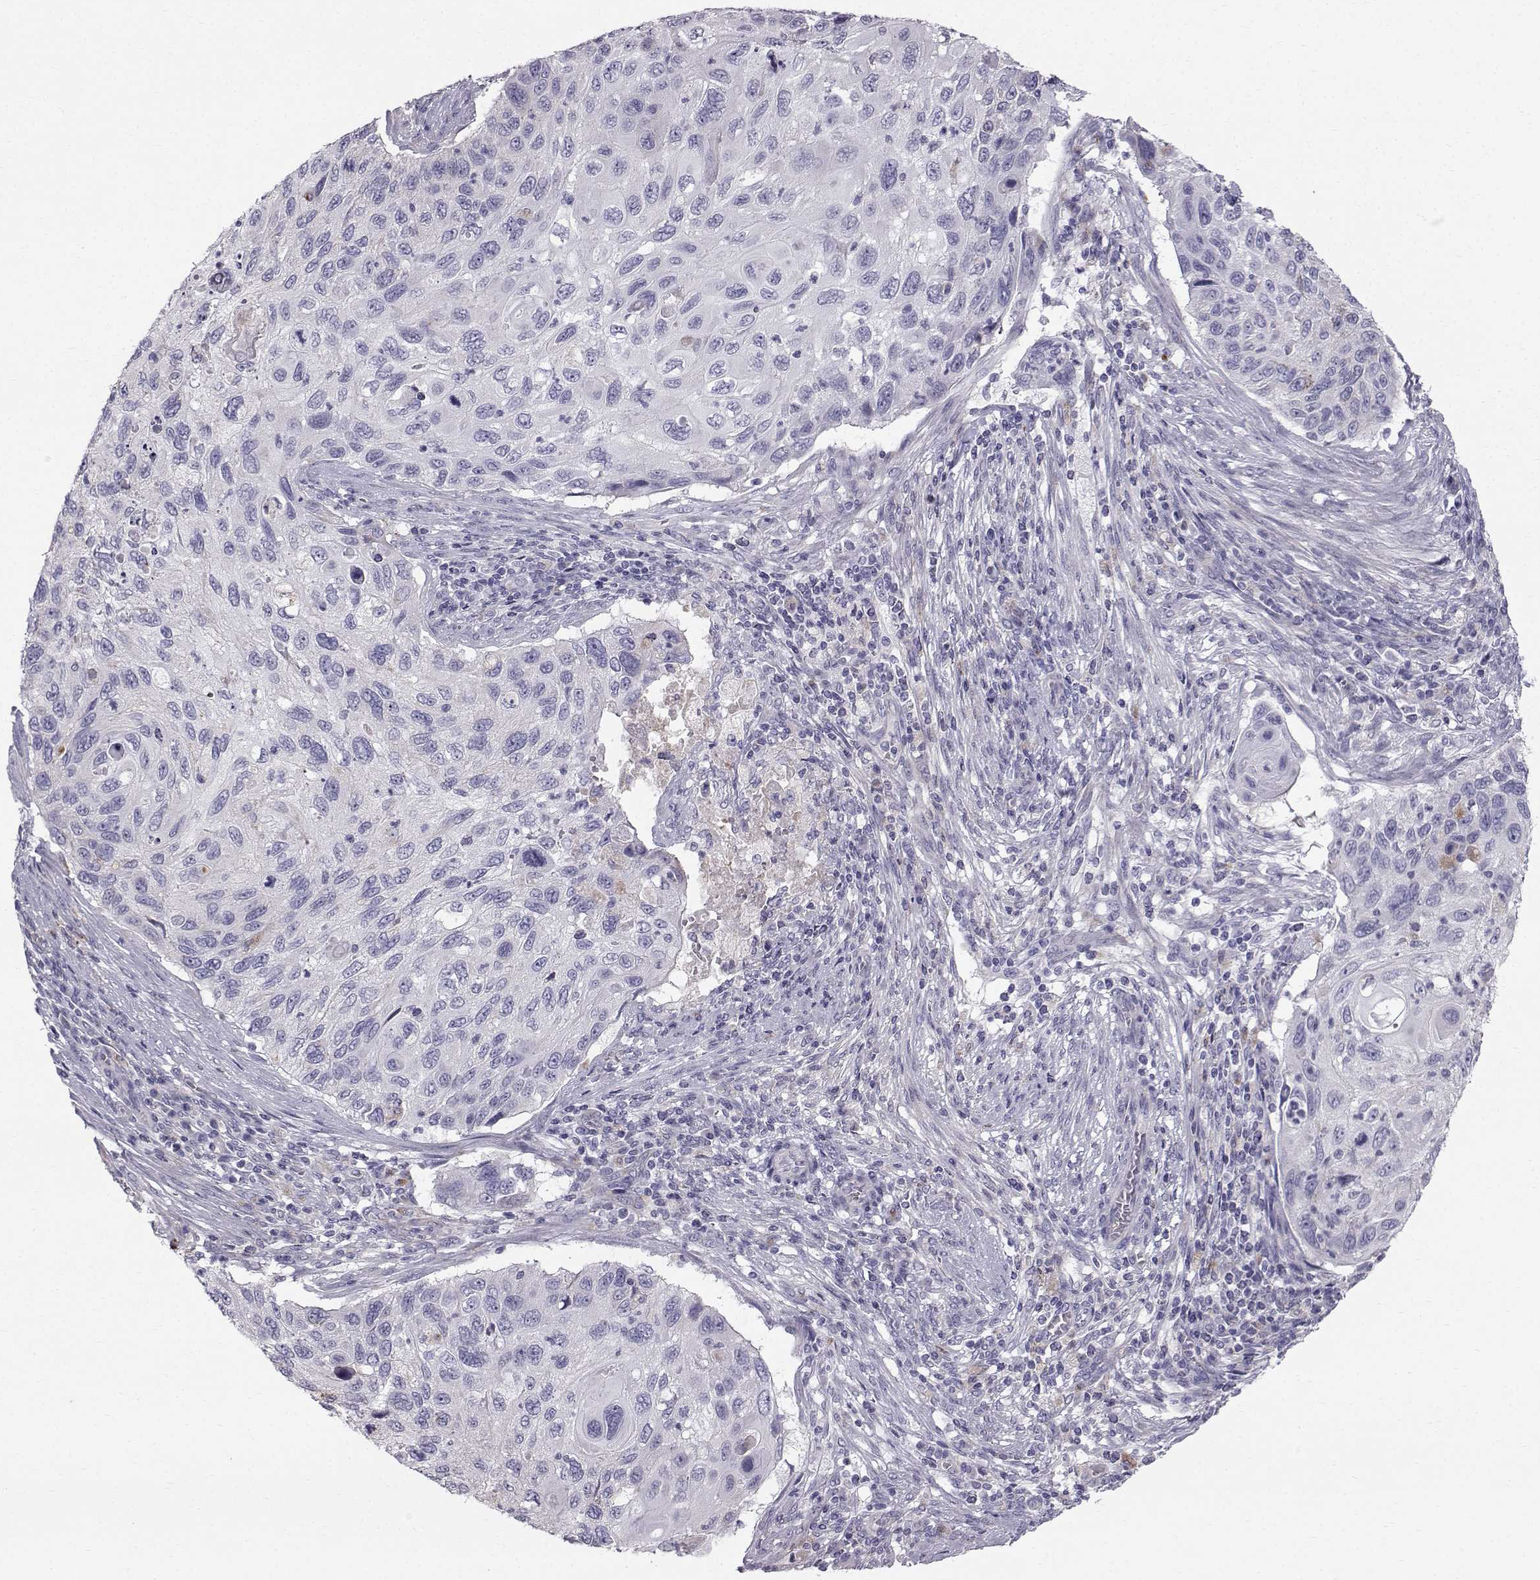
{"staining": {"intensity": "negative", "quantity": "none", "location": "none"}, "tissue": "cervical cancer", "cell_type": "Tumor cells", "image_type": "cancer", "snomed": [{"axis": "morphology", "description": "Squamous cell carcinoma, NOS"}, {"axis": "topography", "description": "Cervix"}], "caption": "Tumor cells show no significant expression in squamous cell carcinoma (cervical).", "gene": "CALCR", "patient": {"sex": "female", "age": 70}}